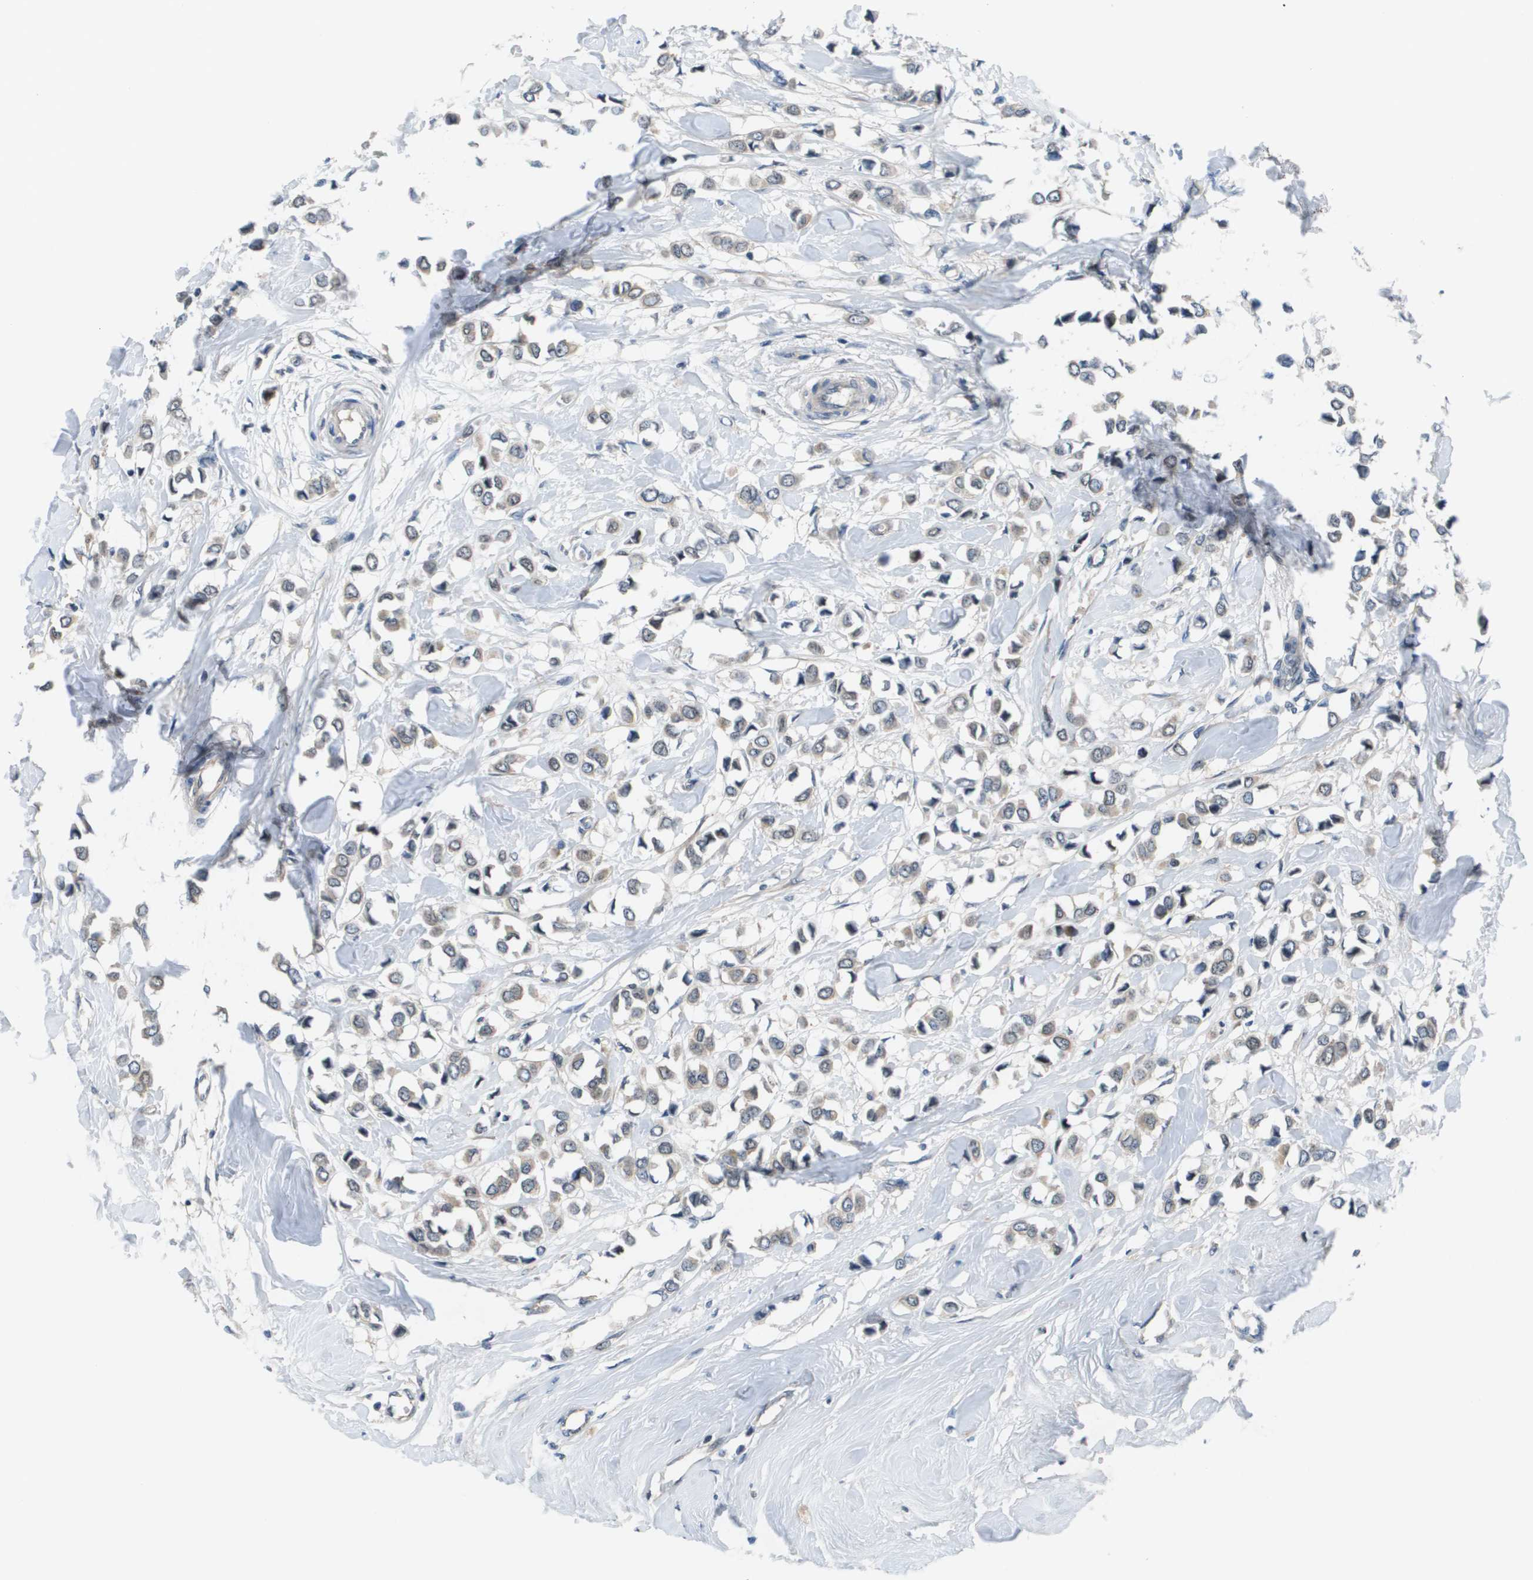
{"staining": {"intensity": "weak", "quantity": "25%-75%", "location": "cytoplasmic/membranous"}, "tissue": "breast cancer", "cell_type": "Tumor cells", "image_type": "cancer", "snomed": [{"axis": "morphology", "description": "Lobular carcinoma"}, {"axis": "topography", "description": "Breast"}], "caption": "Breast cancer tissue displays weak cytoplasmic/membranous expression in about 25%-75% of tumor cells", "gene": "ENPP5", "patient": {"sex": "female", "age": 51}}